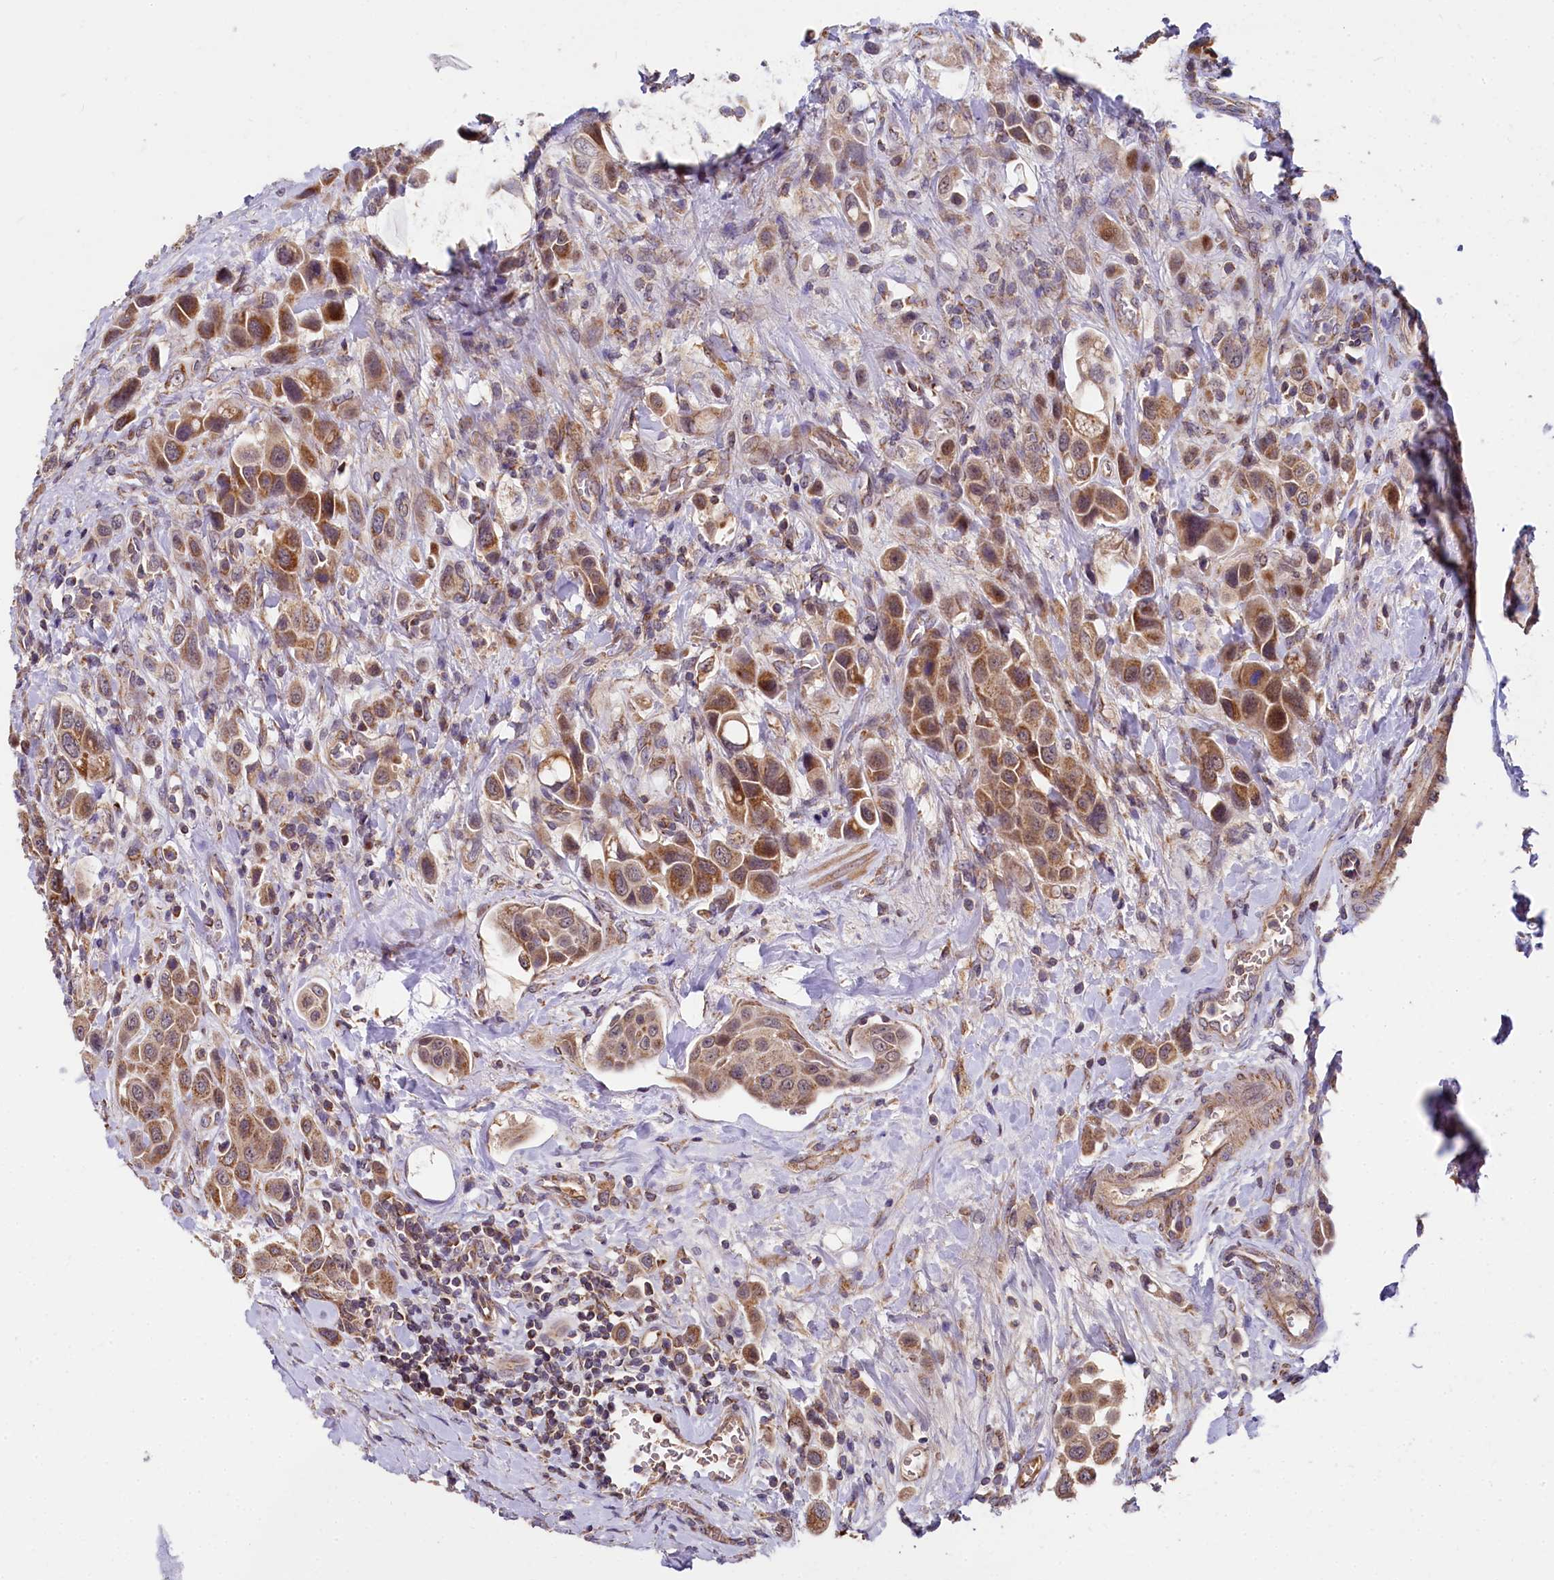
{"staining": {"intensity": "moderate", "quantity": ">75%", "location": "cytoplasmic/membranous"}, "tissue": "urothelial cancer", "cell_type": "Tumor cells", "image_type": "cancer", "snomed": [{"axis": "morphology", "description": "Urothelial carcinoma, High grade"}, {"axis": "topography", "description": "Urinary bladder"}], "caption": "Immunohistochemistry (IHC) staining of urothelial cancer, which demonstrates medium levels of moderate cytoplasmic/membranous expression in about >75% of tumor cells indicating moderate cytoplasmic/membranous protein staining. The staining was performed using DAB (brown) for protein detection and nuclei were counterstained in hematoxylin (blue).", "gene": "SPRYD3", "patient": {"sex": "male", "age": 50}}